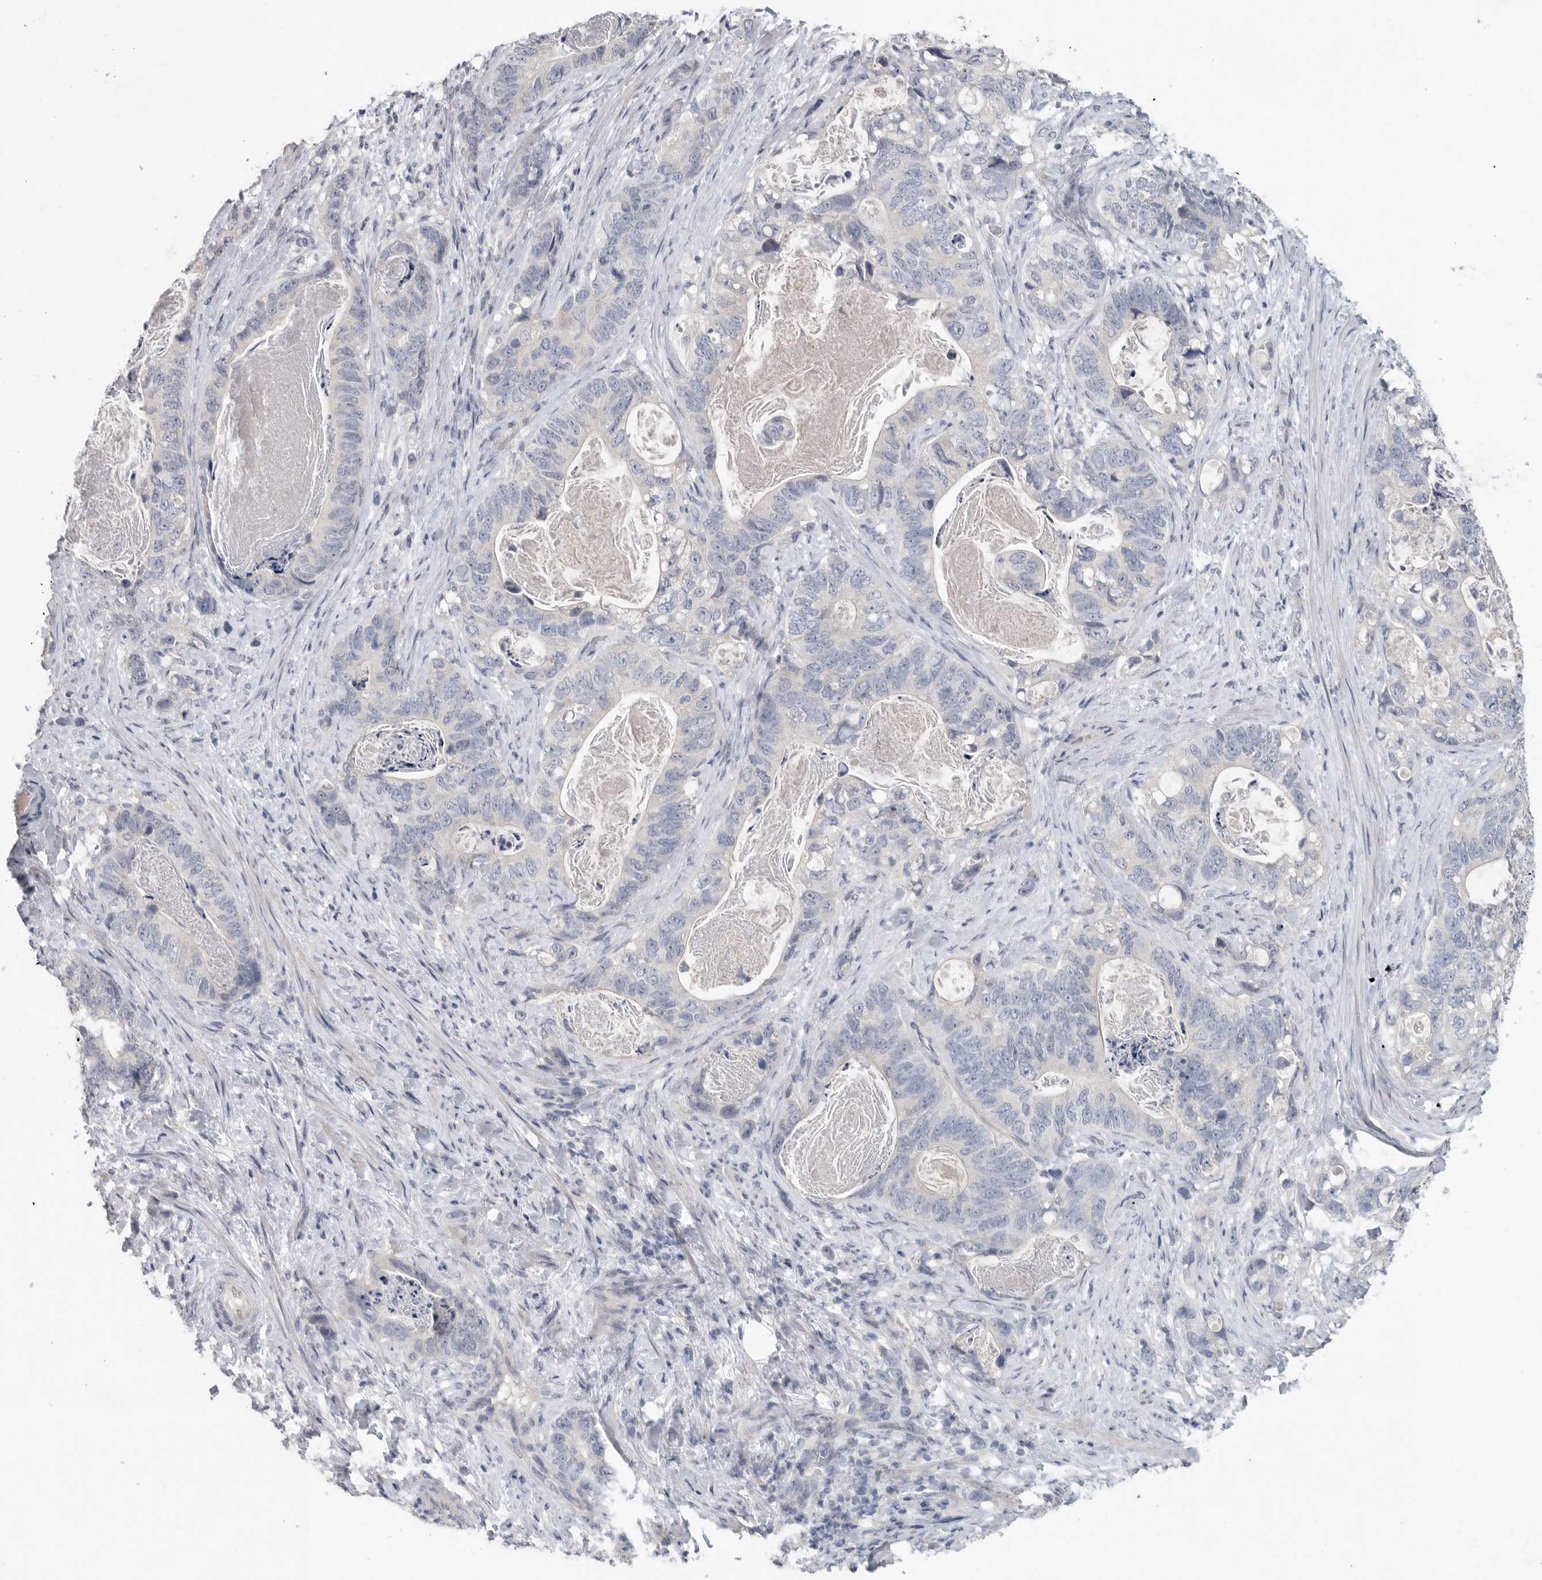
{"staining": {"intensity": "negative", "quantity": "none", "location": "none"}, "tissue": "stomach cancer", "cell_type": "Tumor cells", "image_type": "cancer", "snomed": [{"axis": "morphology", "description": "Normal tissue, NOS"}, {"axis": "morphology", "description": "Adenocarcinoma, NOS"}, {"axis": "topography", "description": "Stomach"}], "caption": "Tumor cells show no significant protein positivity in stomach cancer (adenocarcinoma).", "gene": "REG4", "patient": {"sex": "female", "age": 89}}